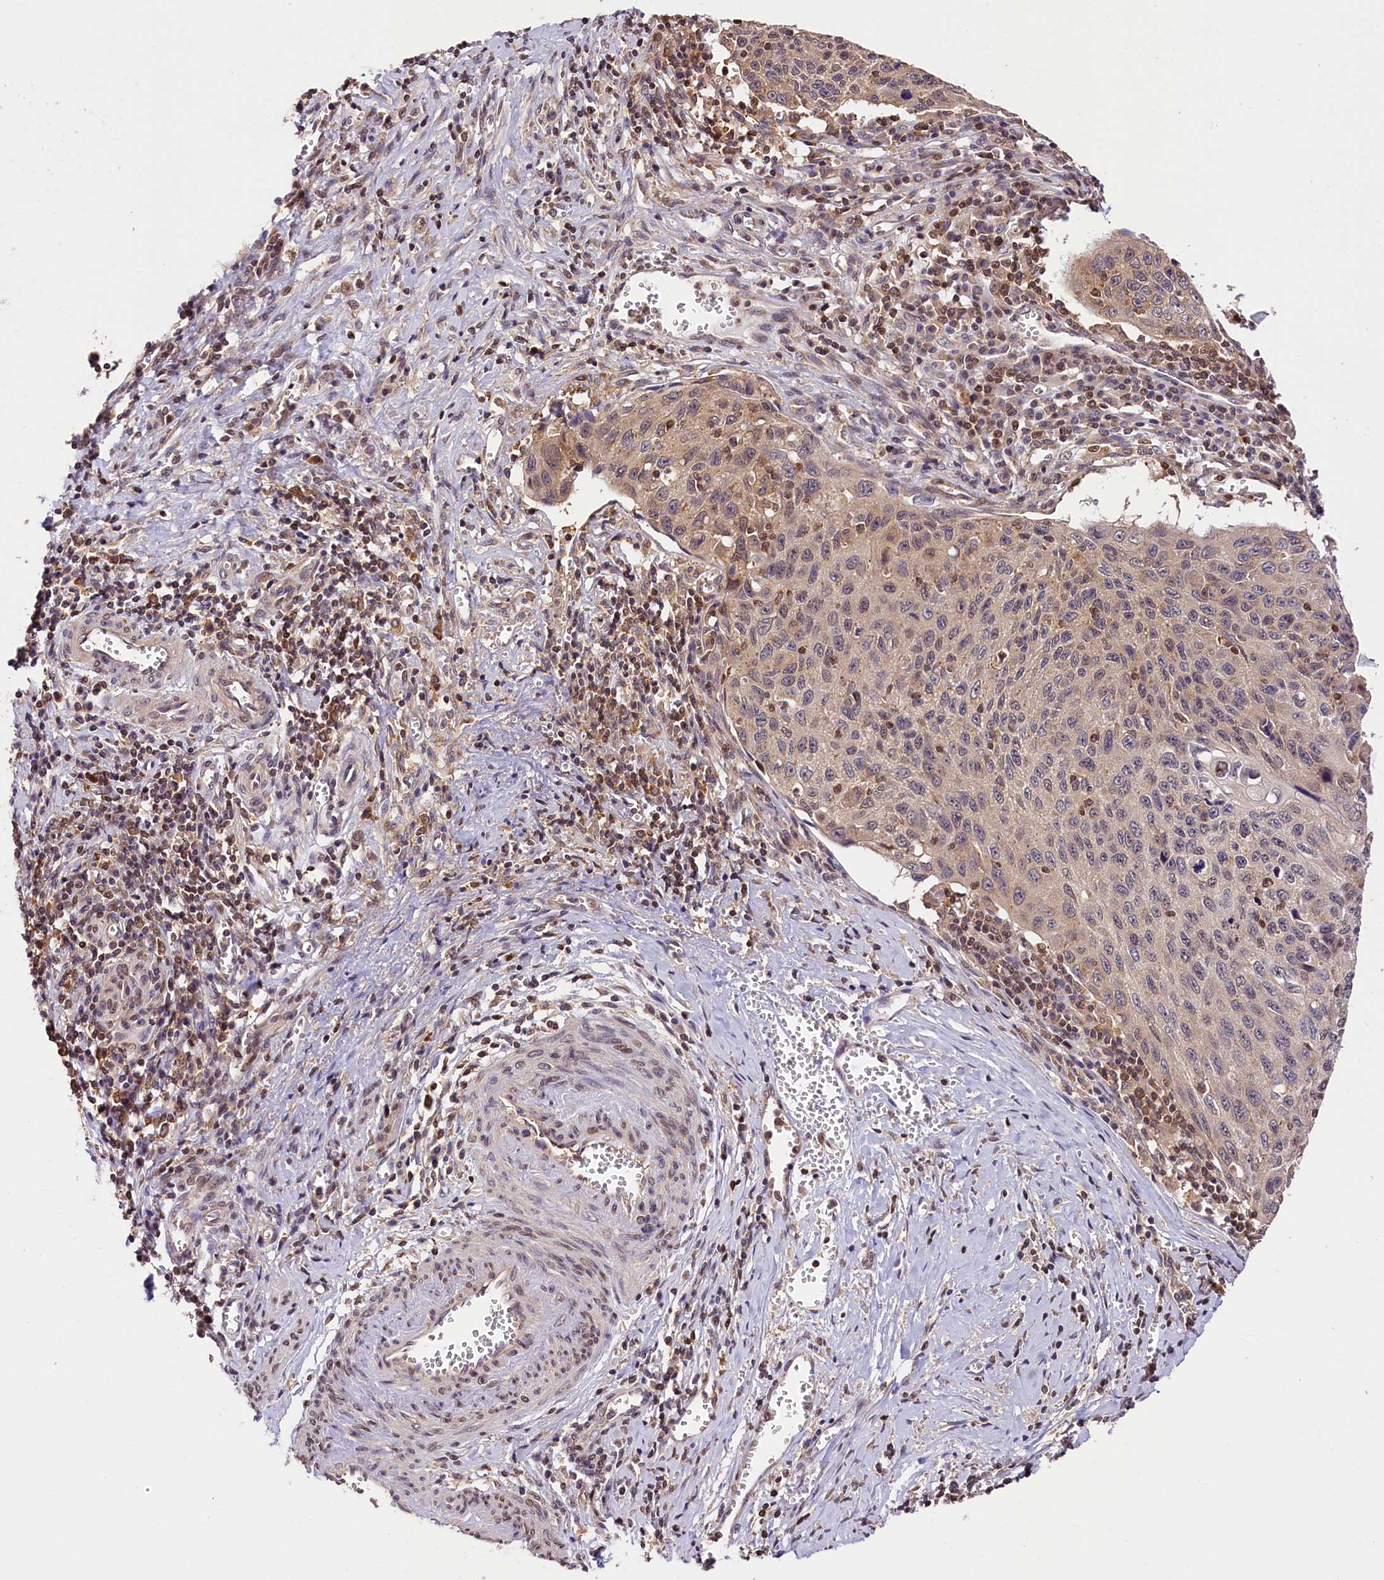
{"staining": {"intensity": "weak", "quantity": "<25%", "location": "cytoplasmic/membranous,nuclear"}, "tissue": "cervical cancer", "cell_type": "Tumor cells", "image_type": "cancer", "snomed": [{"axis": "morphology", "description": "Squamous cell carcinoma, NOS"}, {"axis": "topography", "description": "Cervix"}], "caption": "A histopathology image of human cervical cancer is negative for staining in tumor cells.", "gene": "CHORDC1", "patient": {"sex": "female", "age": 53}}